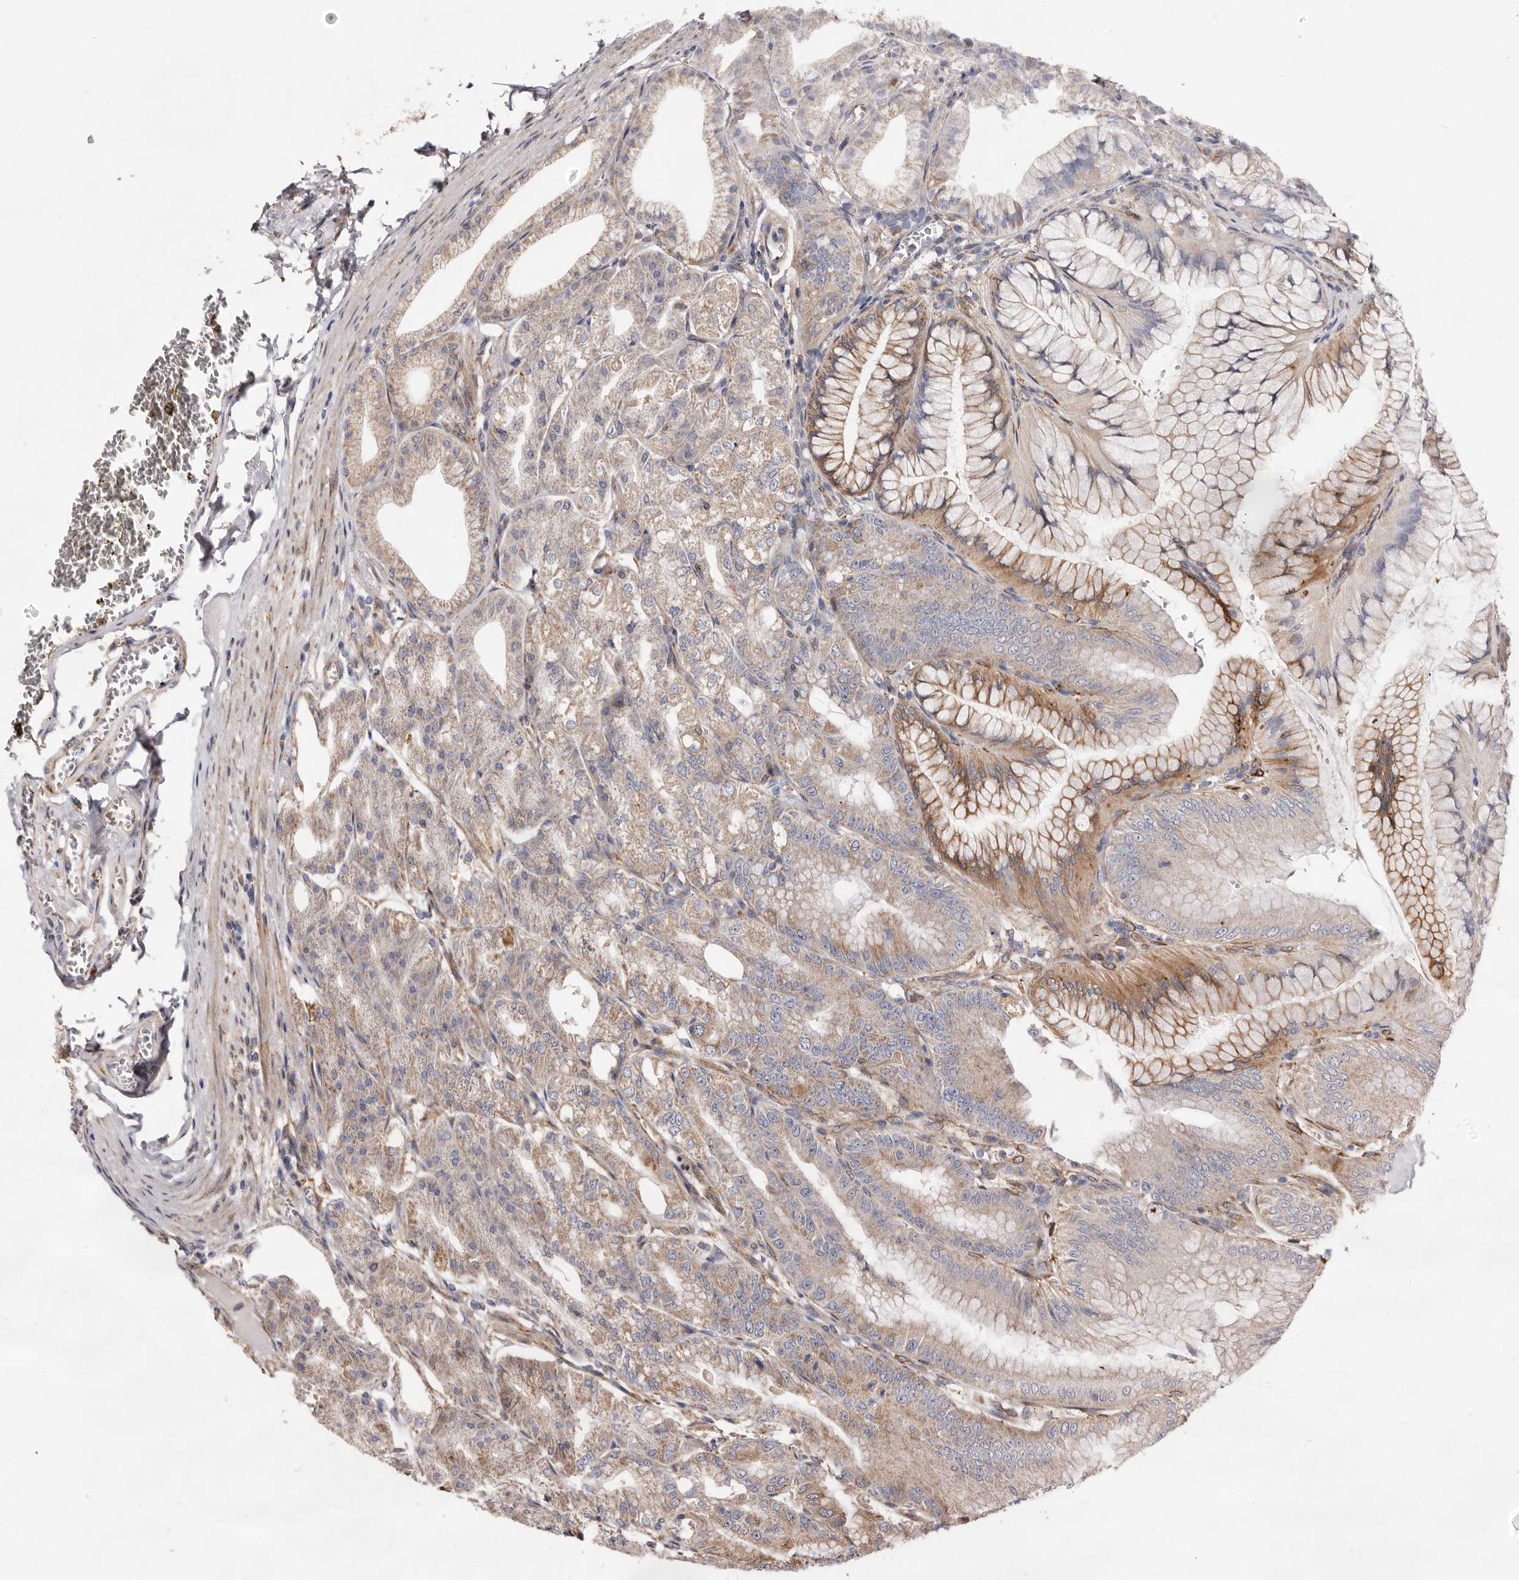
{"staining": {"intensity": "moderate", "quantity": ">75%", "location": "cytoplasmic/membranous"}, "tissue": "stomach", "cell_type": "Glandular cells", "image_type": "normal", "snomed": [{"axis": "morphology", "description": "Normal tissue, NOS"}, {"axis": "topography", "description": "Stomach, lower"}], "caption": "Unremarkable stomach shows moderate cytoplasmic/membranous staining in about >75% of glandular cells.", "gene": "COQ8B", "patient": {"sex": "male", "age": 71}}